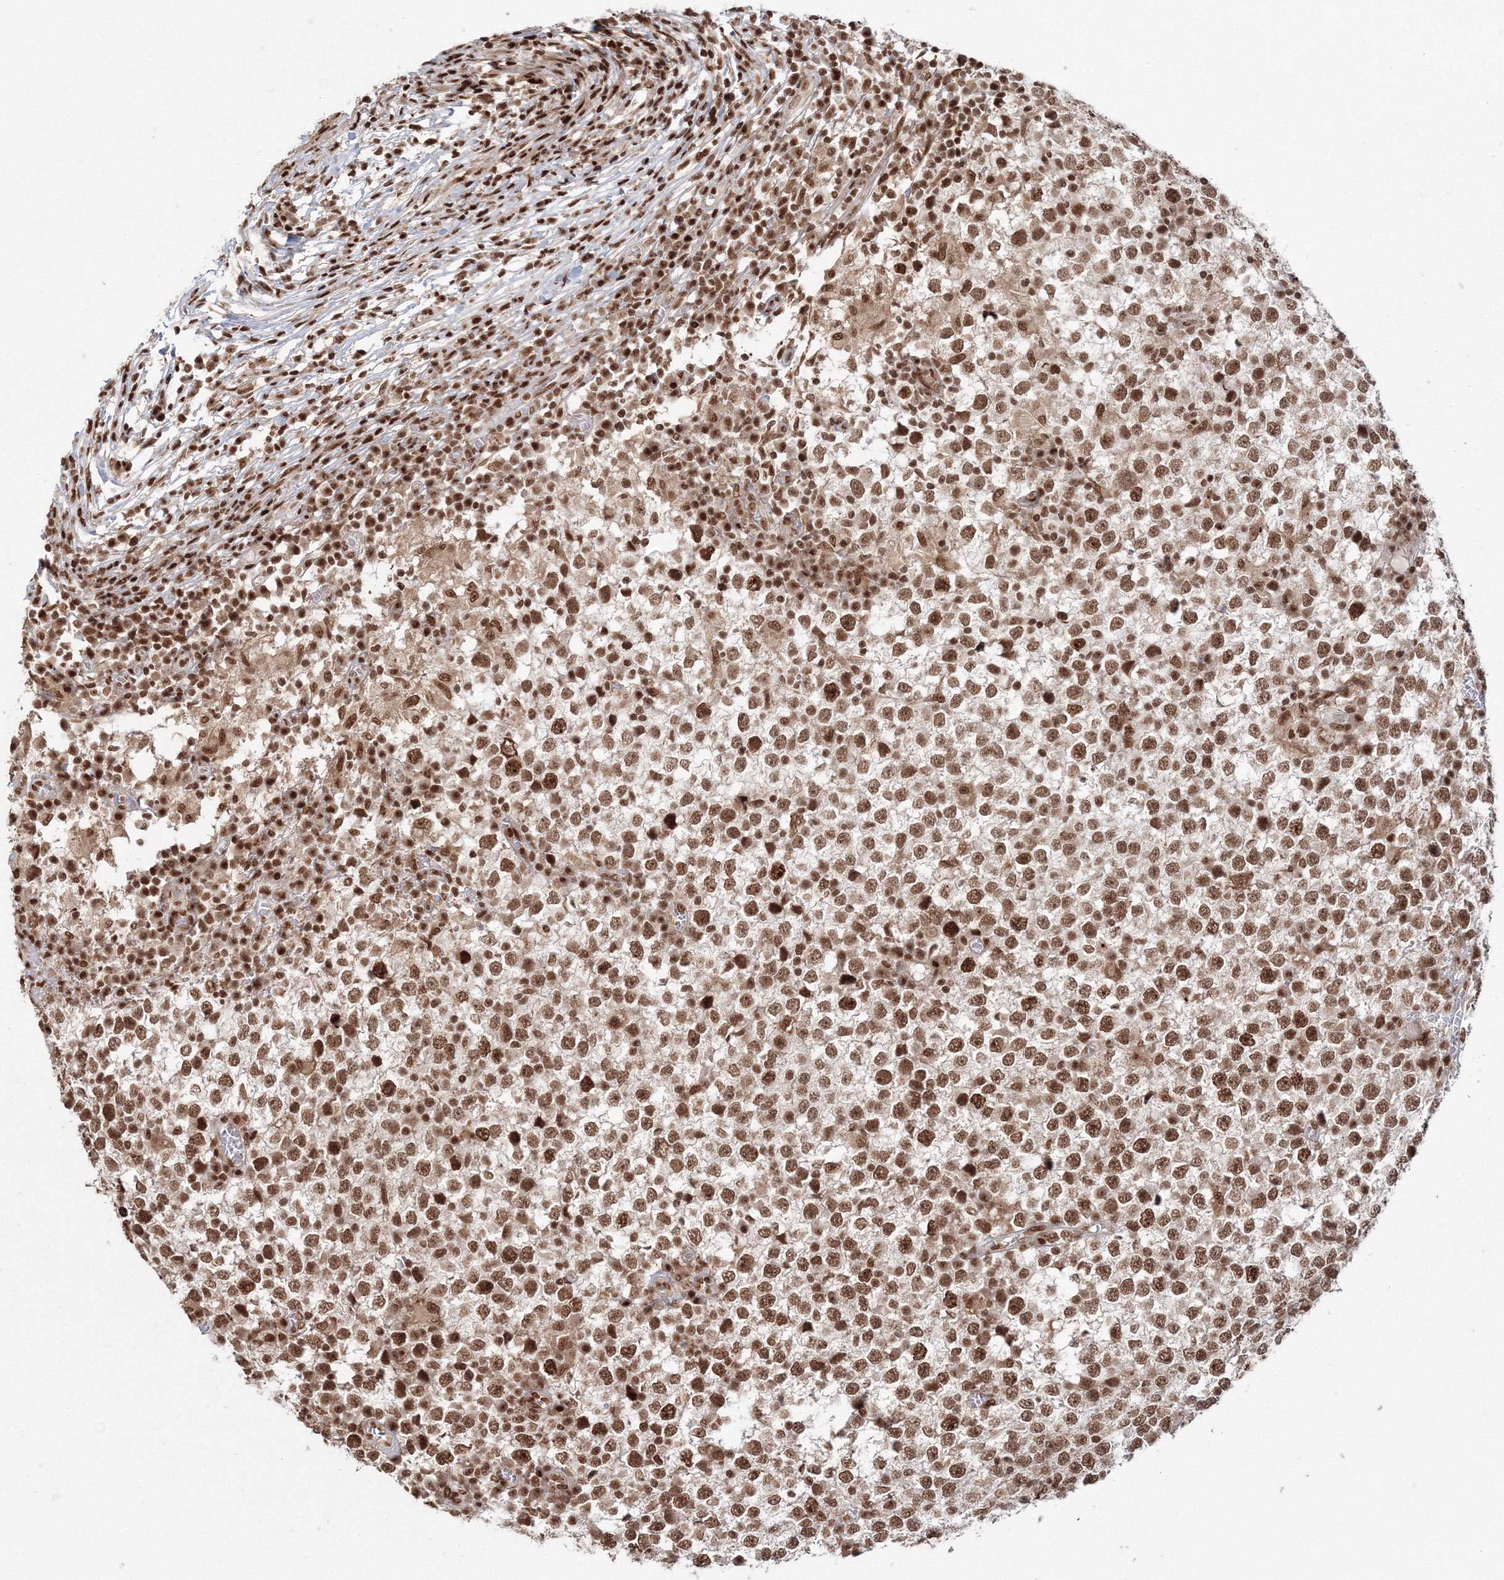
{"staining": {"intensity": "moderate", "quantity": ">75%", "location": "nuclear"}, "tissue": "testis cancer", "cell_type": "Tumor cells", "image_type": "cancer", "snomed": [{"axis": "morphology", "description": "Seminoma, NOS"}, {"axis": "topography", "description": "Testis"}], "caption": "Brown immunohistochemical staining in testis cancer reveals moderate nuclear expression in approximately >75% of tumor cells. (DAB (3,3'-diaminobenzidine) = brown stain, brightfield microscopy at high magnification).", "gene": "KIF20A", "patient": {"sex": "male", "age": 65}}